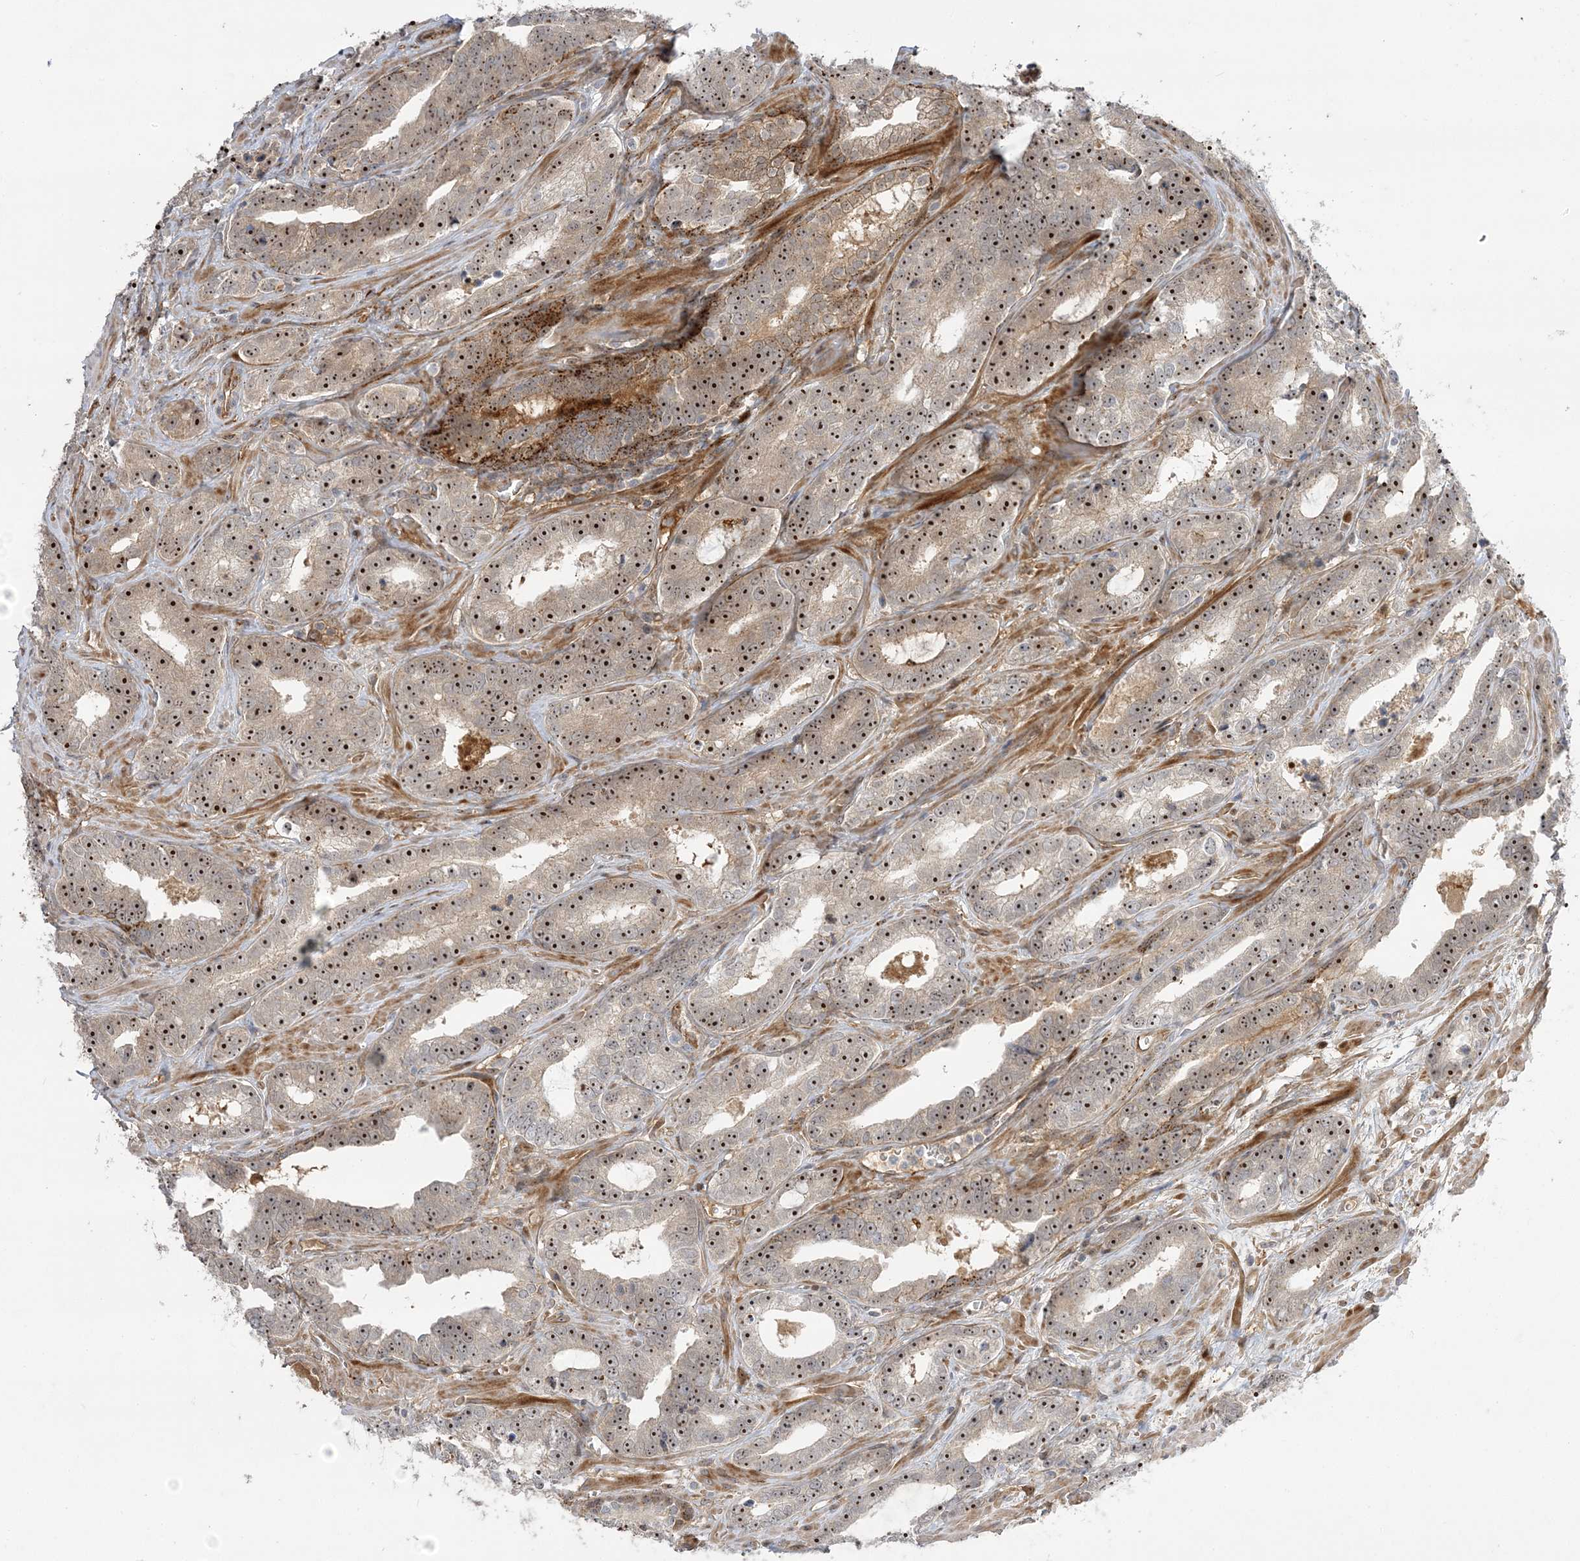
{"staining": {"intensity": "strong", "quantity": "25%-75%", "location": "nuclear"}, "tissue": "prostate cancer", "cell_type": "Tumor cells", "image_type": "cancer", "snomed": [{"axis": "morphology", "description": "Adenocarcinoma, High grade"}, {"axis": "topography", "description": "Prostate"}], "caption": "Strong nuclear positivity for a protein is appreciated in about 25%-75% of tumor cells of prostate cancer using immunohistochemistry.", "gene": "NPM3", "patient": {"sex": "male", "age": 62}}